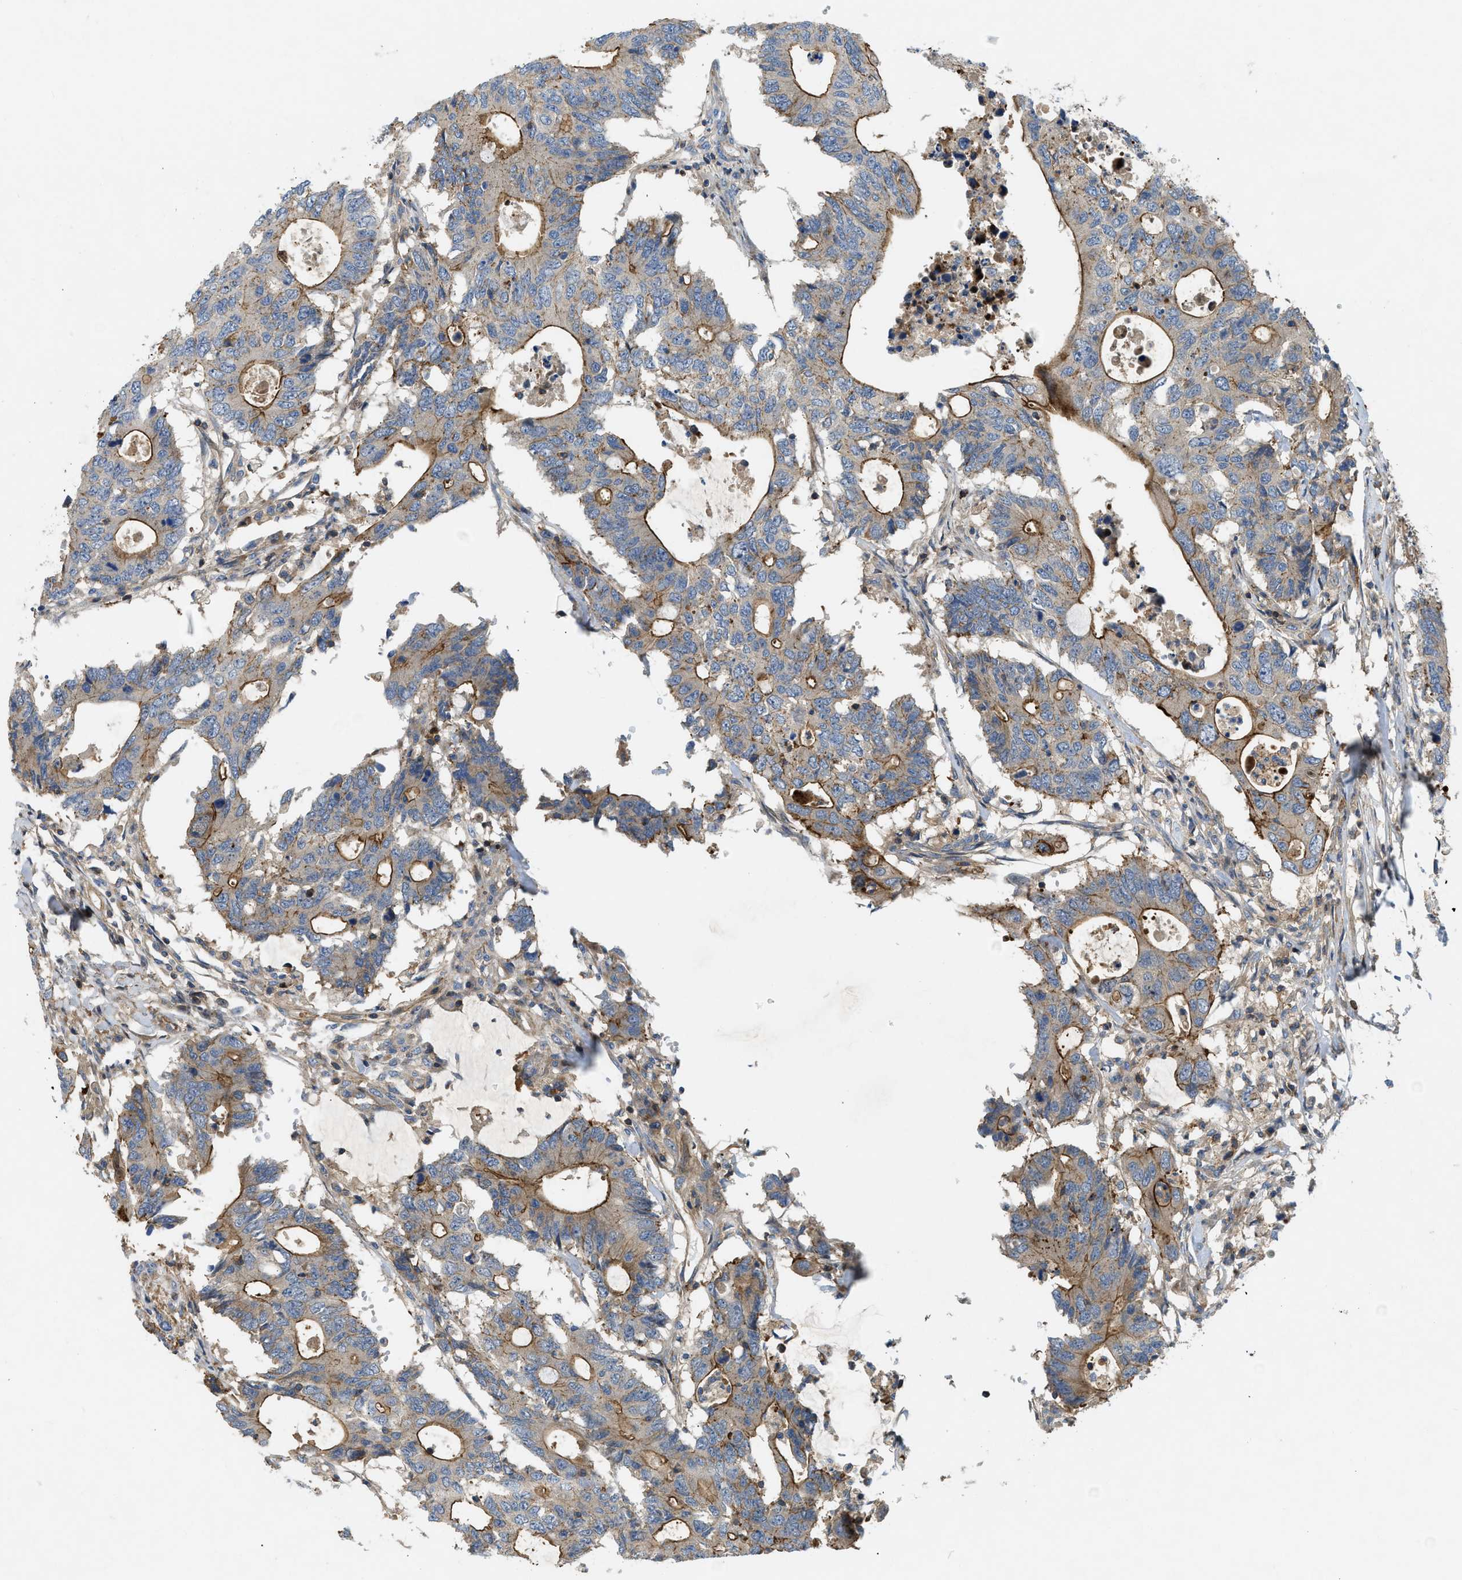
{"staining": {"intensity": "moderate", "quantity": ">75%", "location": "cytoplasmic/membranous"}, "tissue": "colorectal cancer", "cell_type": "Tumor cells", "image_type": "cancer", "snomed": [{"axis": "morphology", "description": "Adenocarcinoma, NOS"}, {"axis": "topography", "description": "Colon"}], "caption": "Colorectal adenocarcinoma was stained to show a protein in brown. There is medium levels of moderate cytoplasmic/membranous staining in approximately >75% of tumor cells. (brown staining indicates protein expression, while blue staining denotes nuclei).", "gene": "NYNRIN", "patient": {"sex": "male", "age": 71}}